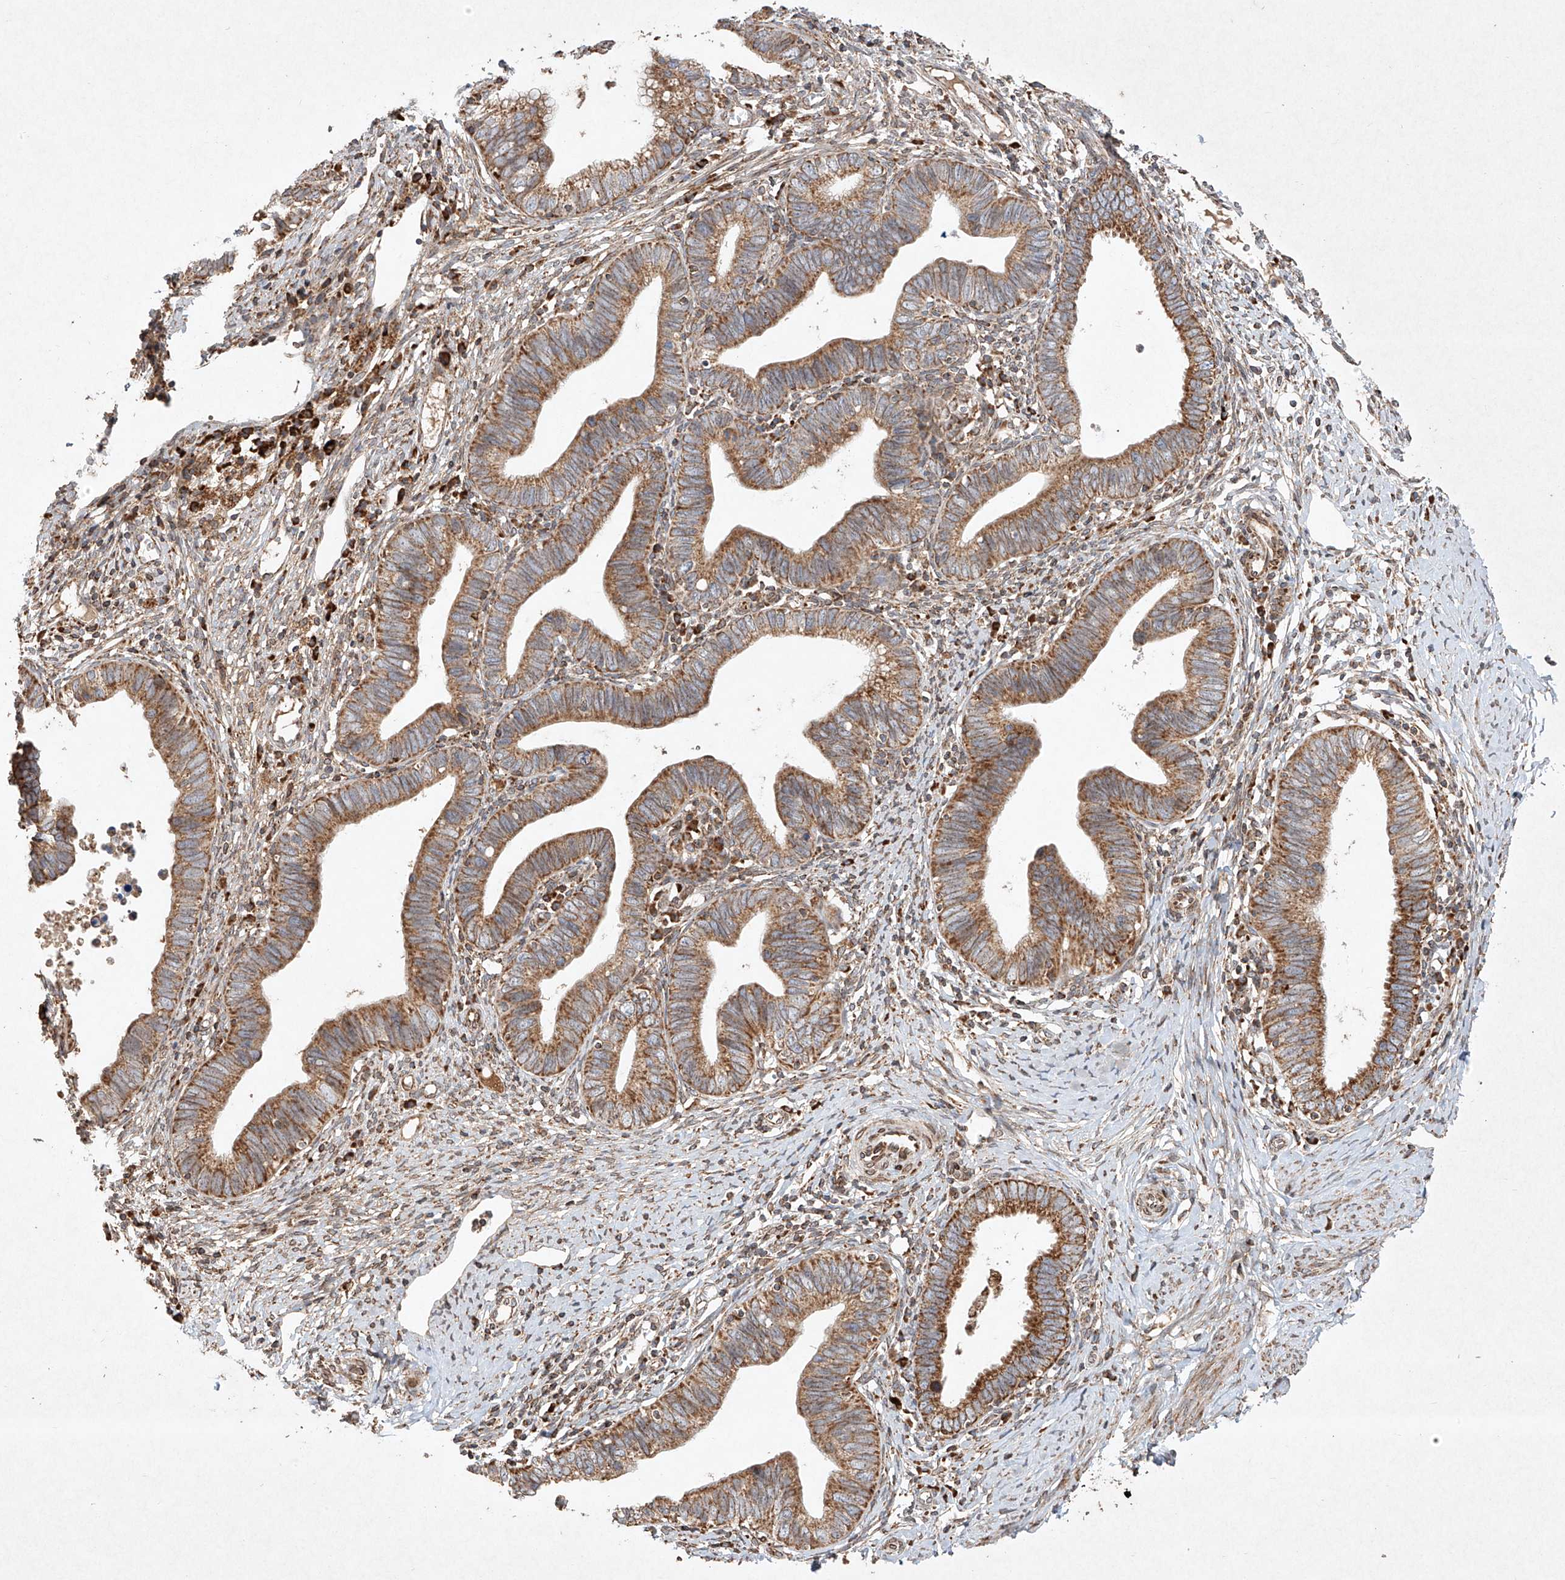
{"staining": {"intensity": "strong", "quantity": ">75%", "location": "cytoplasmic/membranous"}, "tissue": "cervical cancer", "cell_type": "Tumor cells", "image_type": "cancer", "snomed": [{"axis": "morphology", "description": "Adenocarcinoma, NOS"}, {"axis": "topography", "description": "Cervix"}], "caption": "Approximately >75% of tumor cells in human cervical cancer demonstrate strong cytoplasmic/membranous protein expression as visualized by brown immunohistochemical staining.", "gene": "SEMA3B", "patient": {"sex": "female", "age": 36}}